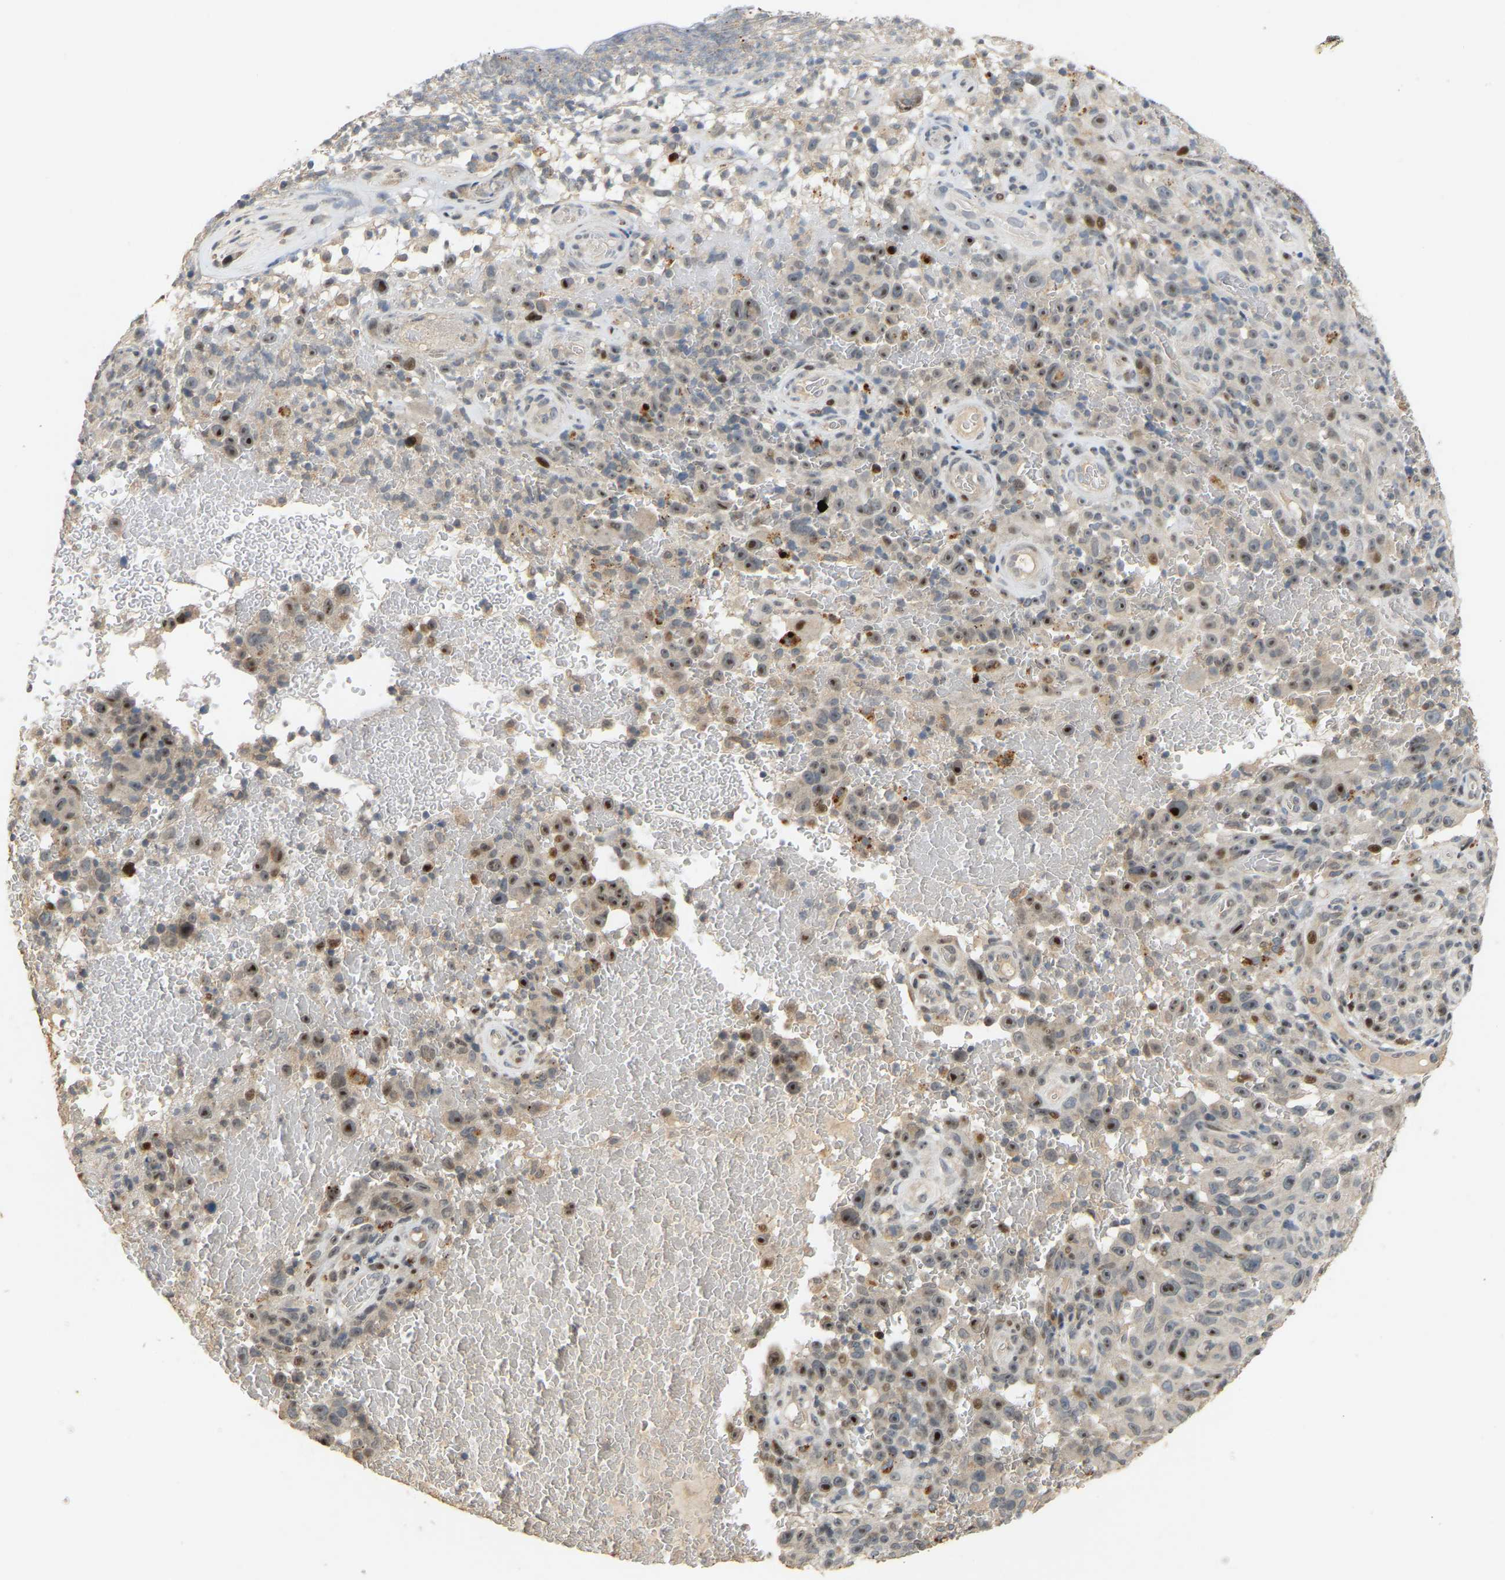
{"staining": {"intensity": "weak", "quantity": "25%-75%", "location": "nuclear"}, "tissue": "melanoma", "cell_type": "Tumor cells", "image_type": "cancer", "snomed": [{"axis": "morphology", "description": "Malignant melanoma, NOS"}, {"axis": "topography", "description": "Skin"}], "caption": "This histopathology image displays malignant melanoma stained with IHC to label a protein in brown. The nuclear of tumor cells show weak positivity for the protein. Nuclei are counter-stained blue.", "gene": "PTPN4", "patient": {"sex": "female", "age": 82}}